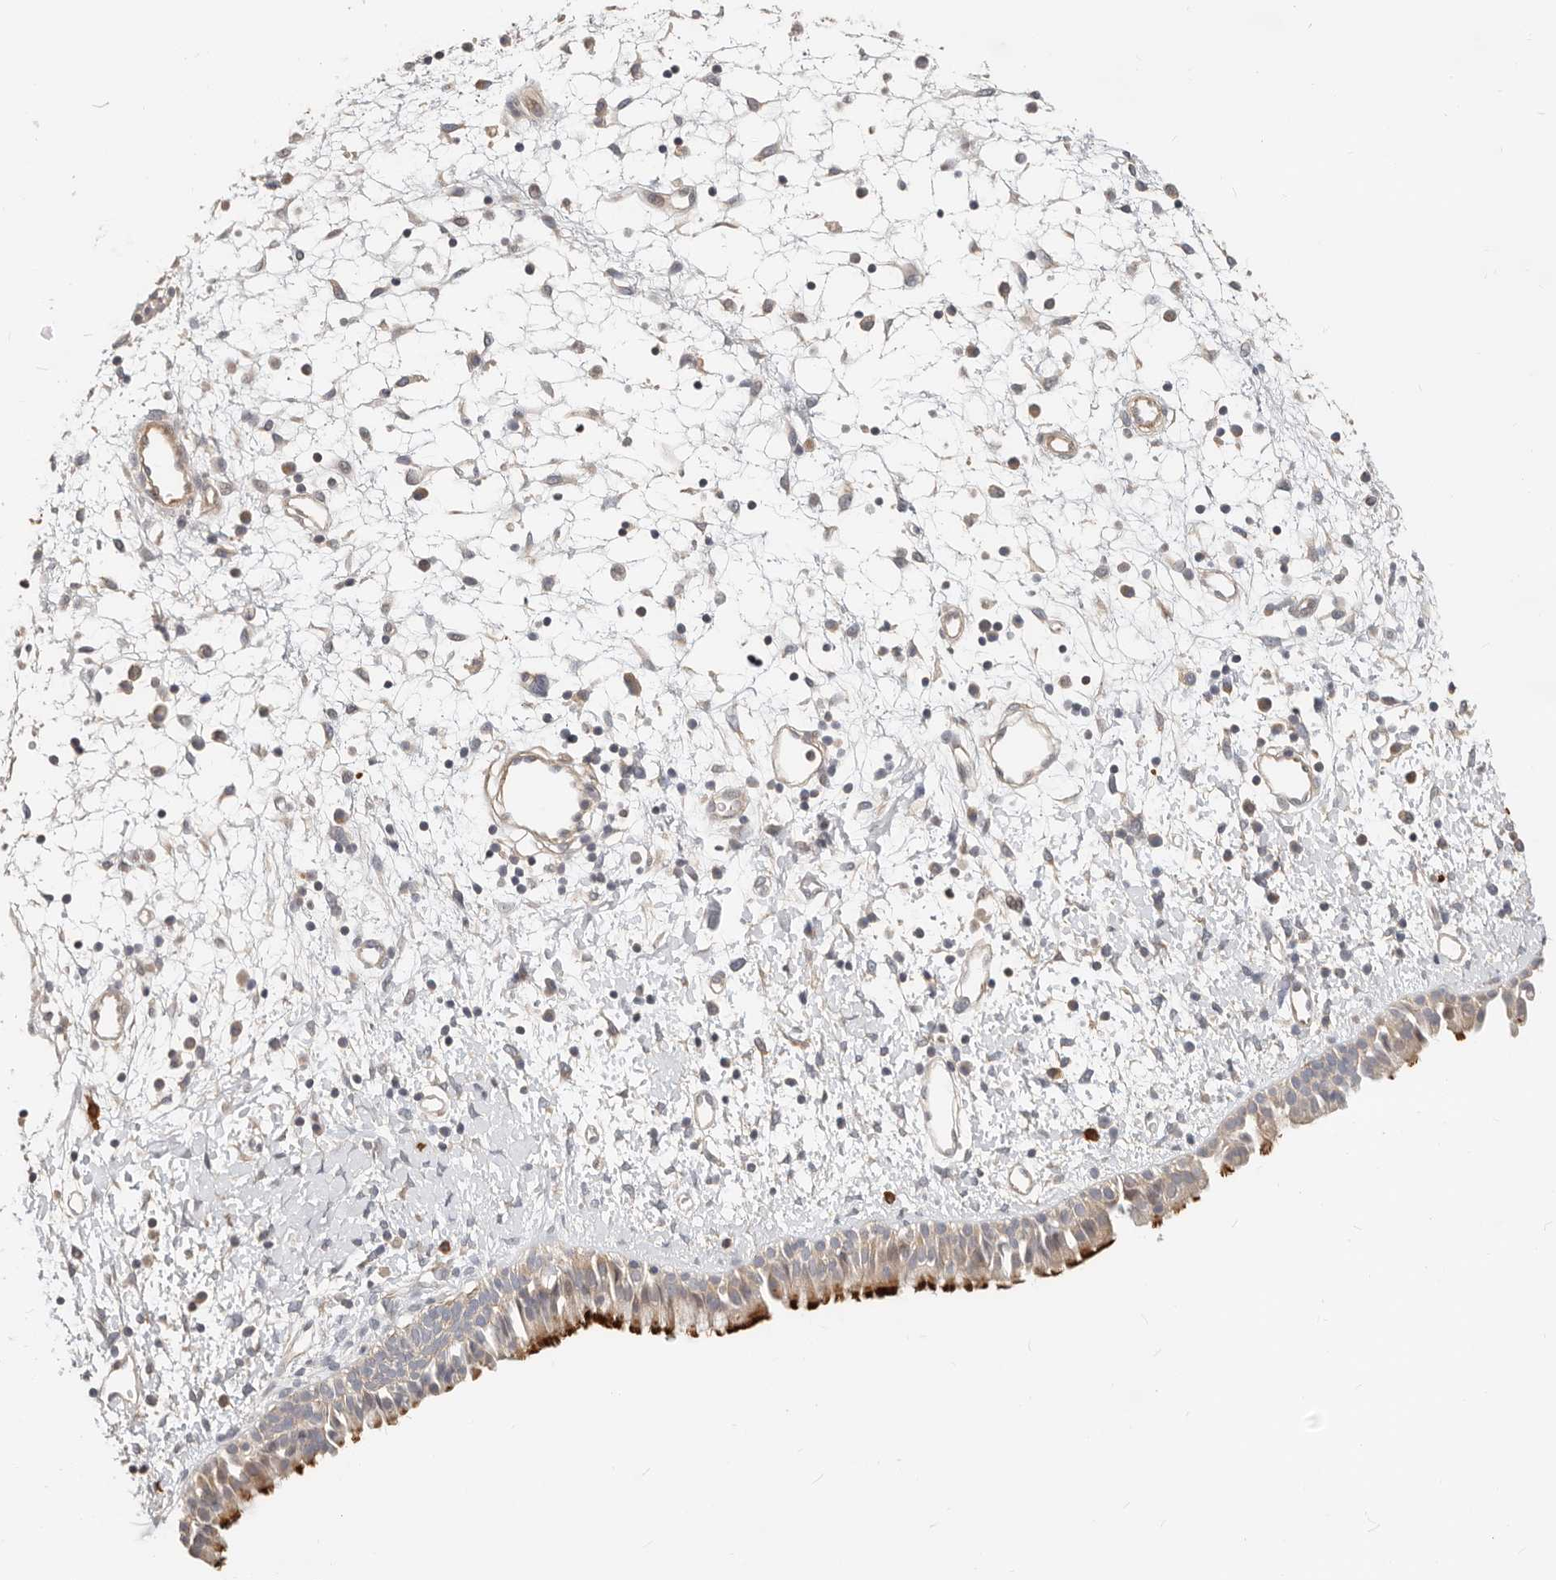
{"staining": {"intensity": "strong", "quantity": "25%-75%", "location": "cytoplasmic/membranous"}, "tissue": "nasopharynx", "cell_type": "Respiratory epithelial cells", "image_type": "normal", "snomed": [{"axis": "morphology", "description": "Normal tissue, NOS"}, {"axis": "topography", "description": "Nasopharynx"}], "caption": "This histopathology image displays immunohistochemistry staining of normal human nasopharynx, with high strong cytoplasmic/membranous staining in approximately 25%-75% of respiratory epithelial cells.", "gene": "ZRANB1", "patient": {"sex": "male", "age": 22}}